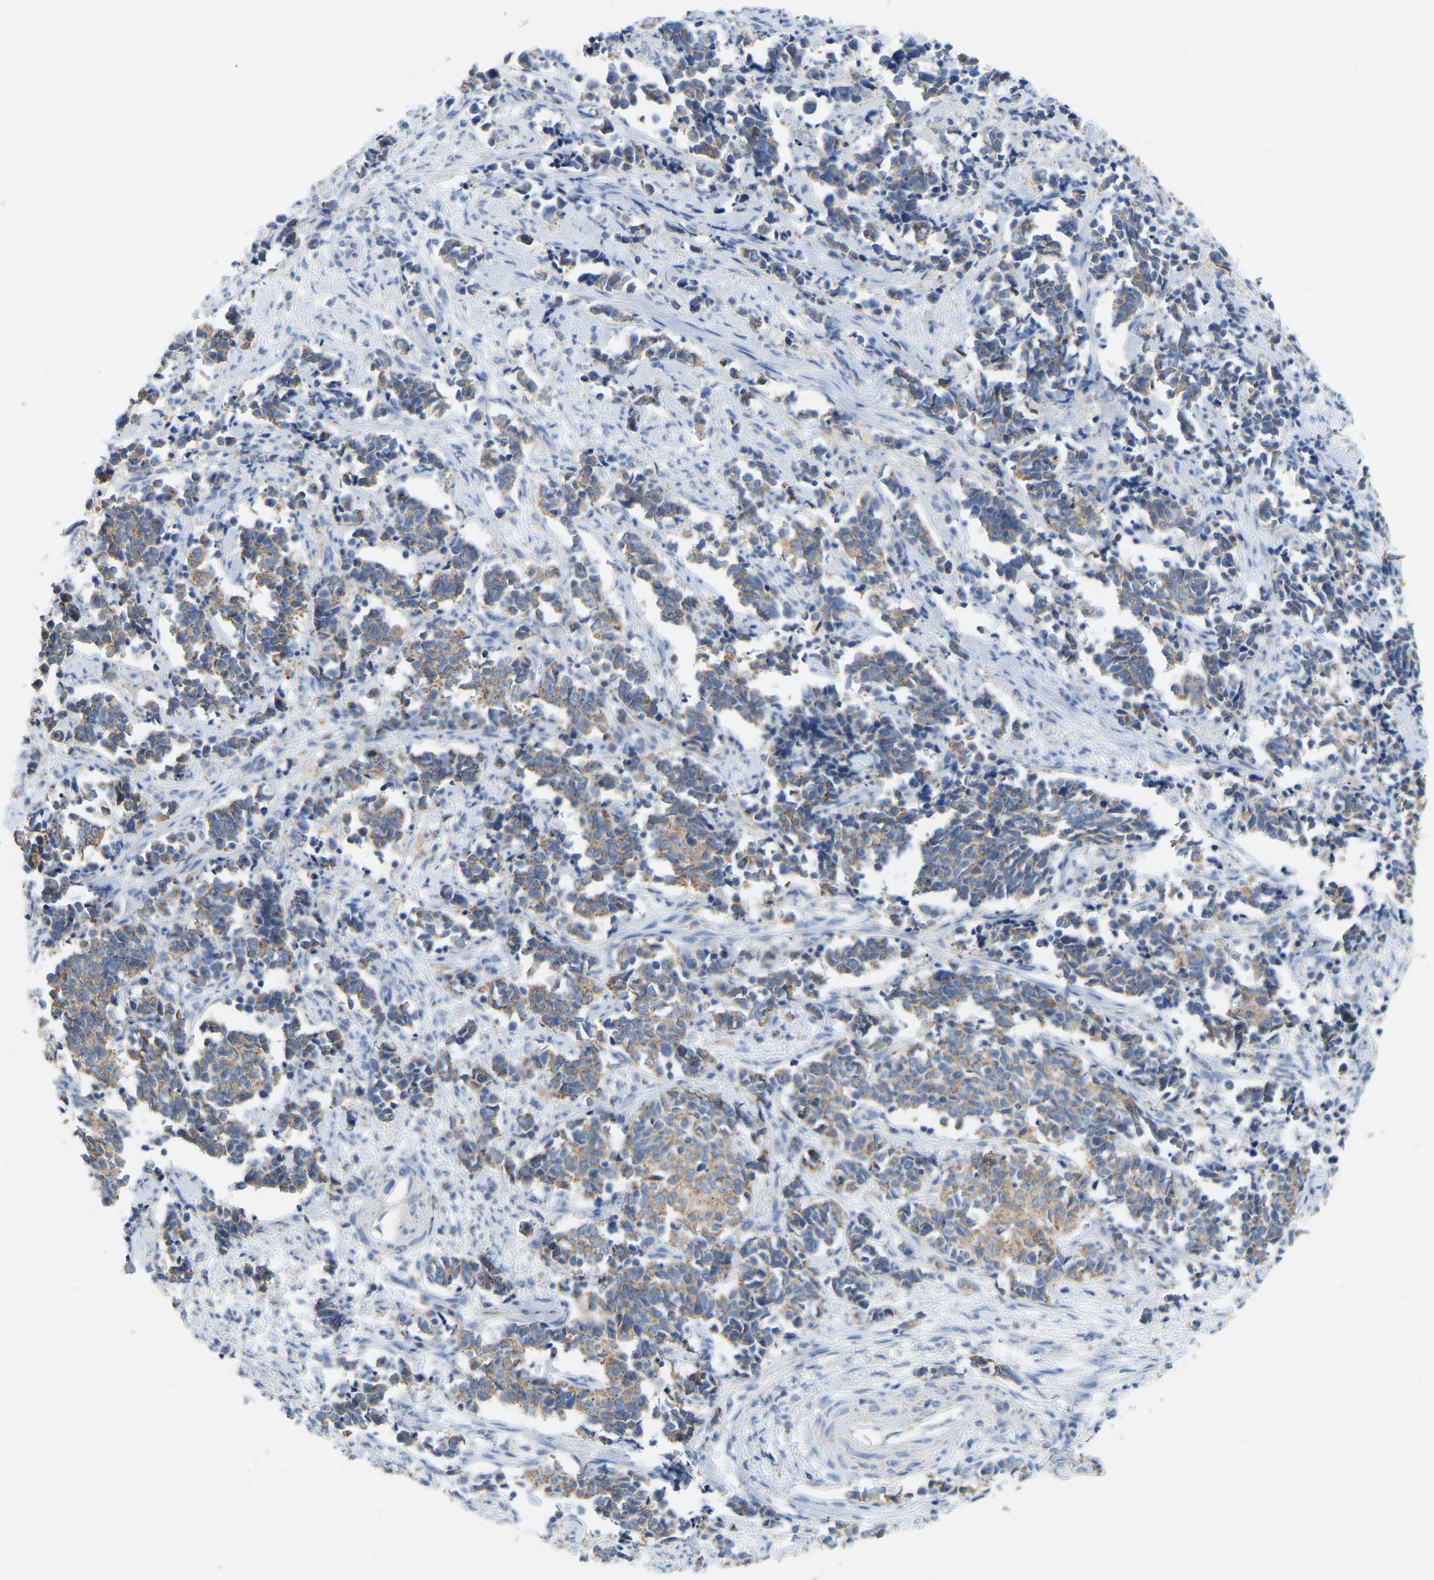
{"staining": {"intensity": "moderate", "quantity": ">75%", "location": "cytoplasmic/membranous"}, "tissue": "cervical cancer", "cell_type": "Tumor cells", "image_type": "cancer", "snomed": [{"axis": "morphology", "description": "Normal tissue, NOS"}, {"axis": "morphology", "description": "Squamous cell carcinoma, NOS"}, {"axis": "topography", "description": "Cervix"}], "caption": "Cervical squamous cell carcinoma stained with immunohistochemistry exhibits moderate cytoplasmic/membranous staining in about >75% of tumor cells.", "gene": "SERPINB5", "patient": {"sex": "female", "age": 35}}